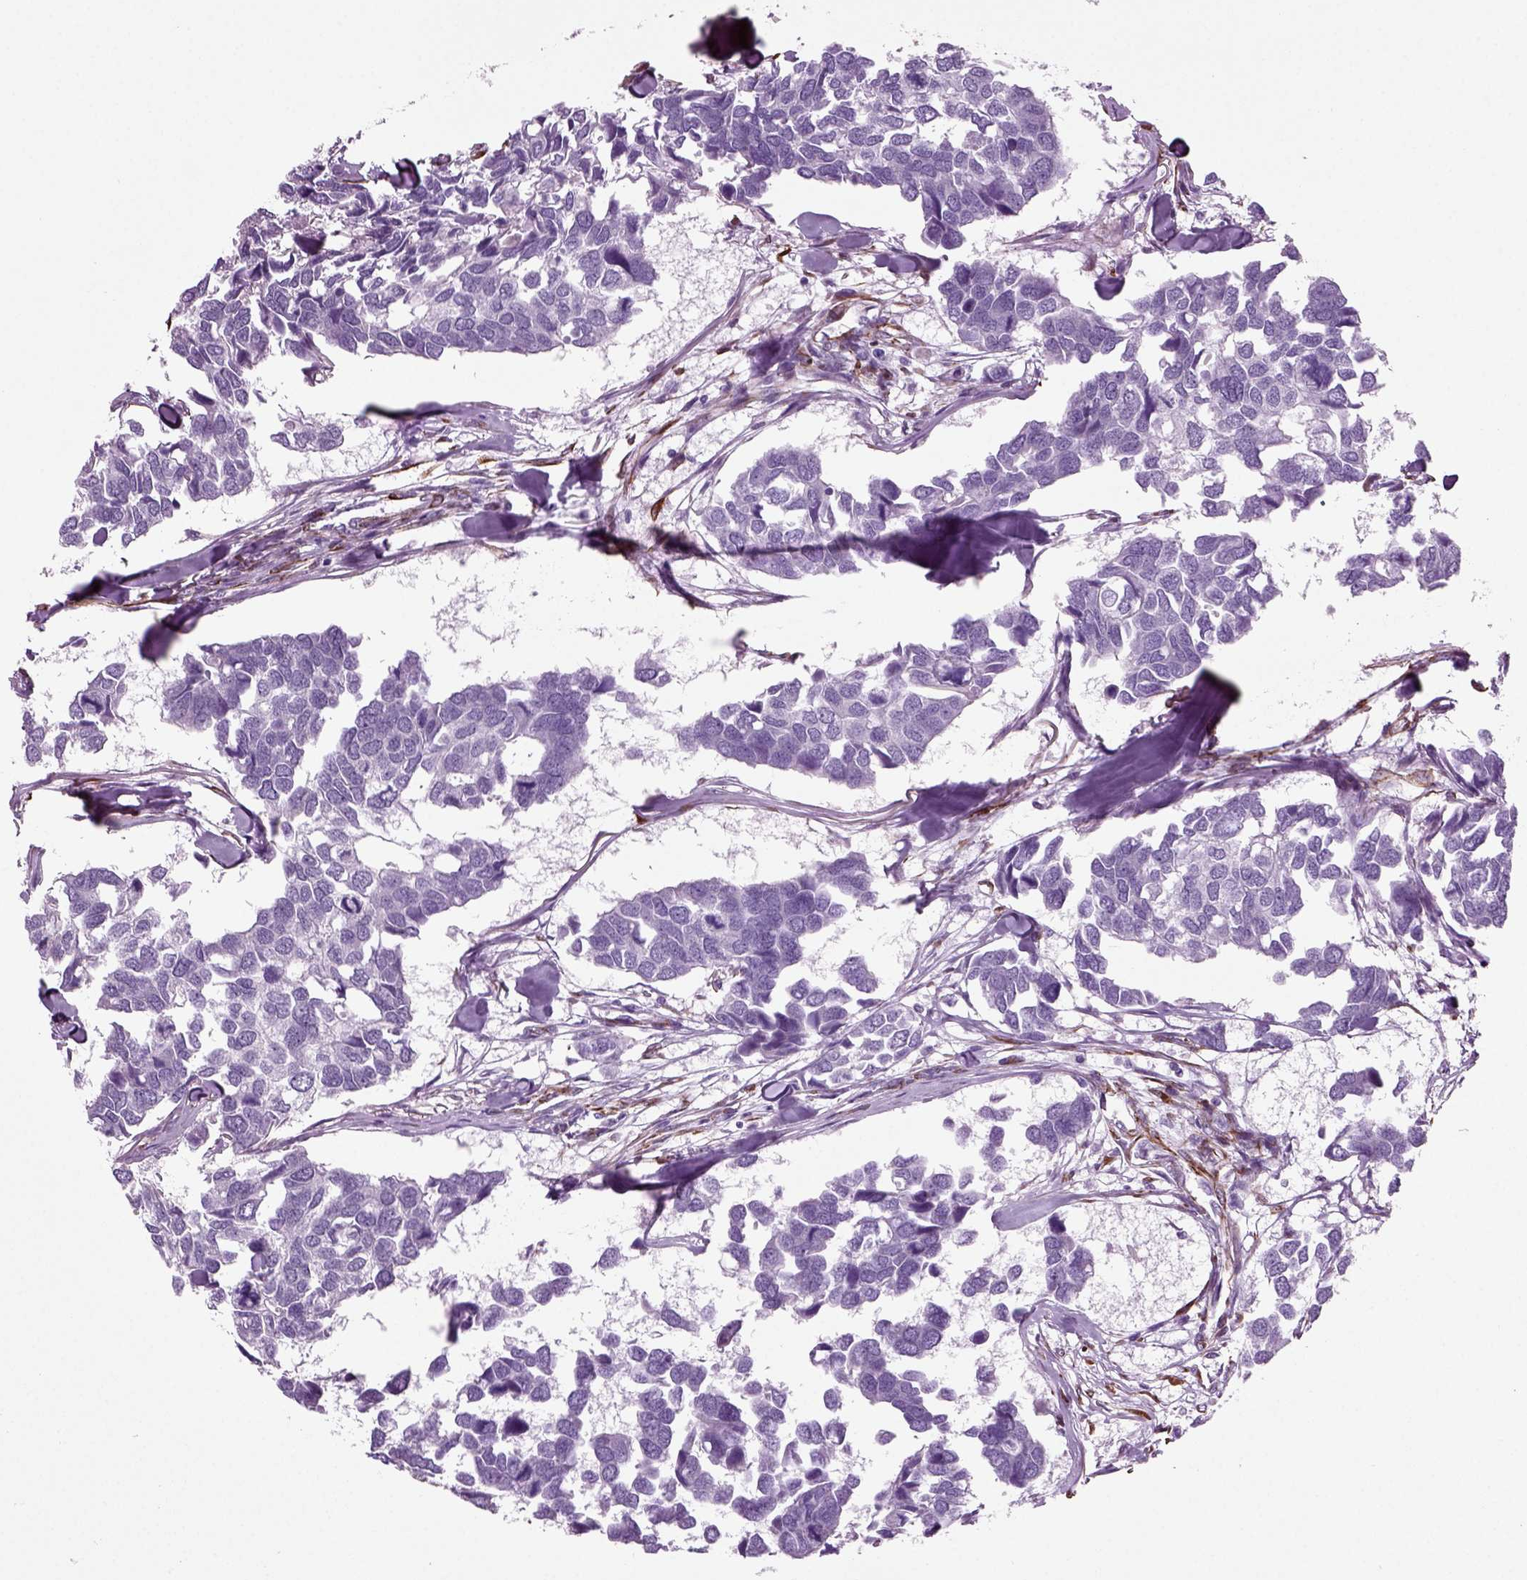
{"staining": {"intensity": "negative", "quantity": "none", "location": "none"}, "tissue": "breast cancer", "cell_type": "Tumor cells", "image_type": "cancer", "snomed": [{"axis": "morphology", "description": "Duct carcinoma"}, {"axis": "topography", "description": "Breast"}], "caption": "This is an IHC photomicrograph of infiltrating ductal carcinoma (breast). There is no staining in tumor cells.", "gene": "ACER3", "patient": {"sex": "female", "age": 83}}